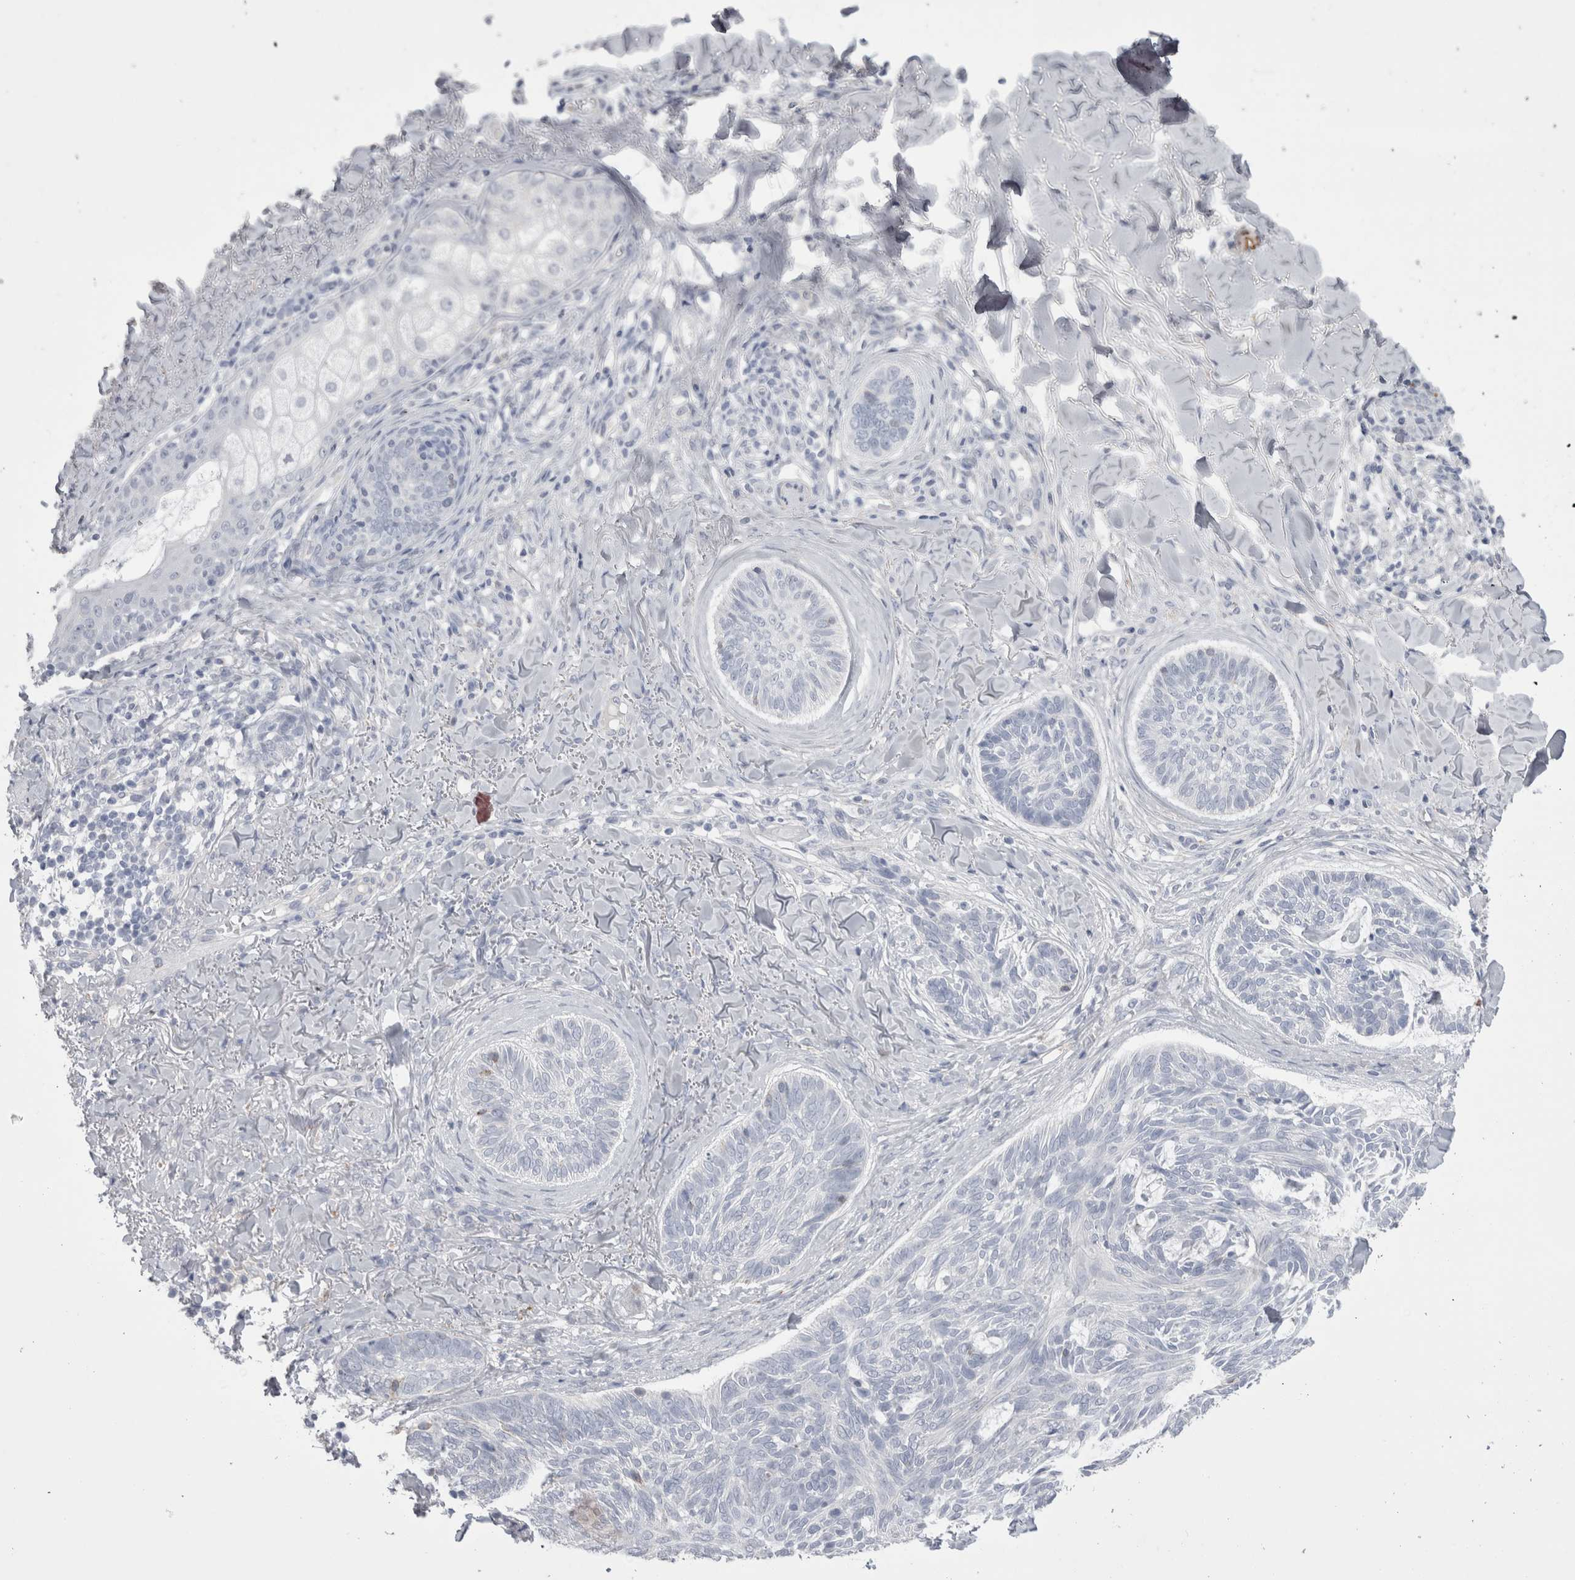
{"staining": {"intensity": "negative", "quantity": "none", "location": "none"}, "tissue": "skin cancer", "cell_type": "Tumor cells", "image_type": "cancer", "snomed": [{"axis": "morphology", "description": "Basal cell carcinoma"}, {"axis": "topography", "description": "Skin"}], "caption": "An immunohistochemistry photomicrograph of skin cancer (basal cell carcinoma) is shown. There is no staining in tumor cells of skin cancer (basal cell carcinoma). Nuclei are stained in blue.", "gene": "EPDR1", "patient": {"sex": "male", "age": 43}}